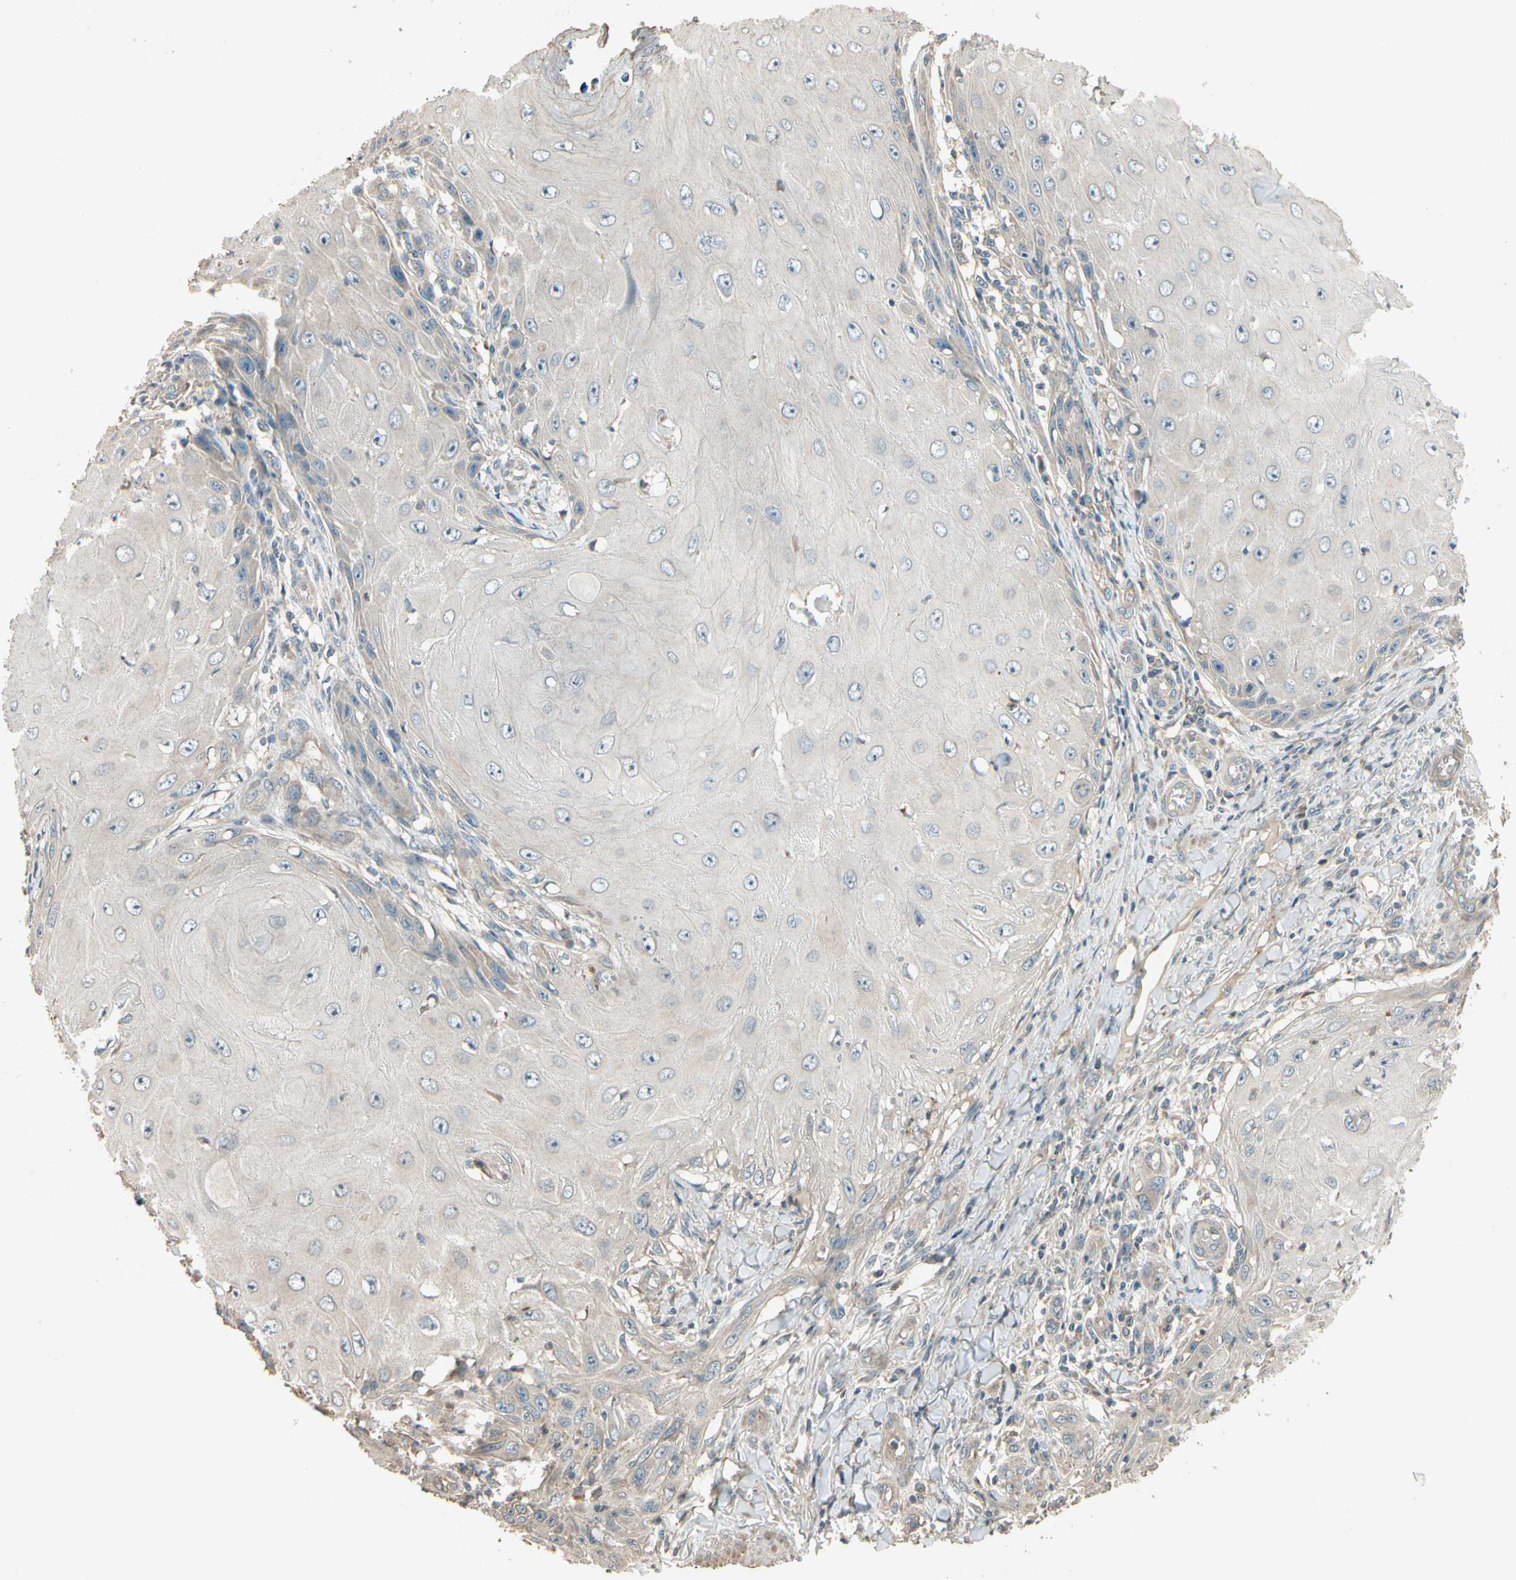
{"staining": {"intensity": "negative", "quantity": "none", "location": "none"}, "tissue": "skin cancer", "cell_type": "Tumor cells", "image_type": "cancer", "snomed": [{"axis": "morphology", "description": "Squamous cell carcinoma, NOS"}, {"axis": "topography", "description": "Skin"}], "caption": "There is no significant positivity in tumor cells of skin cancer.", "gene": "TNFRSF21", "patient": {"sex": "female", "age": 73}}